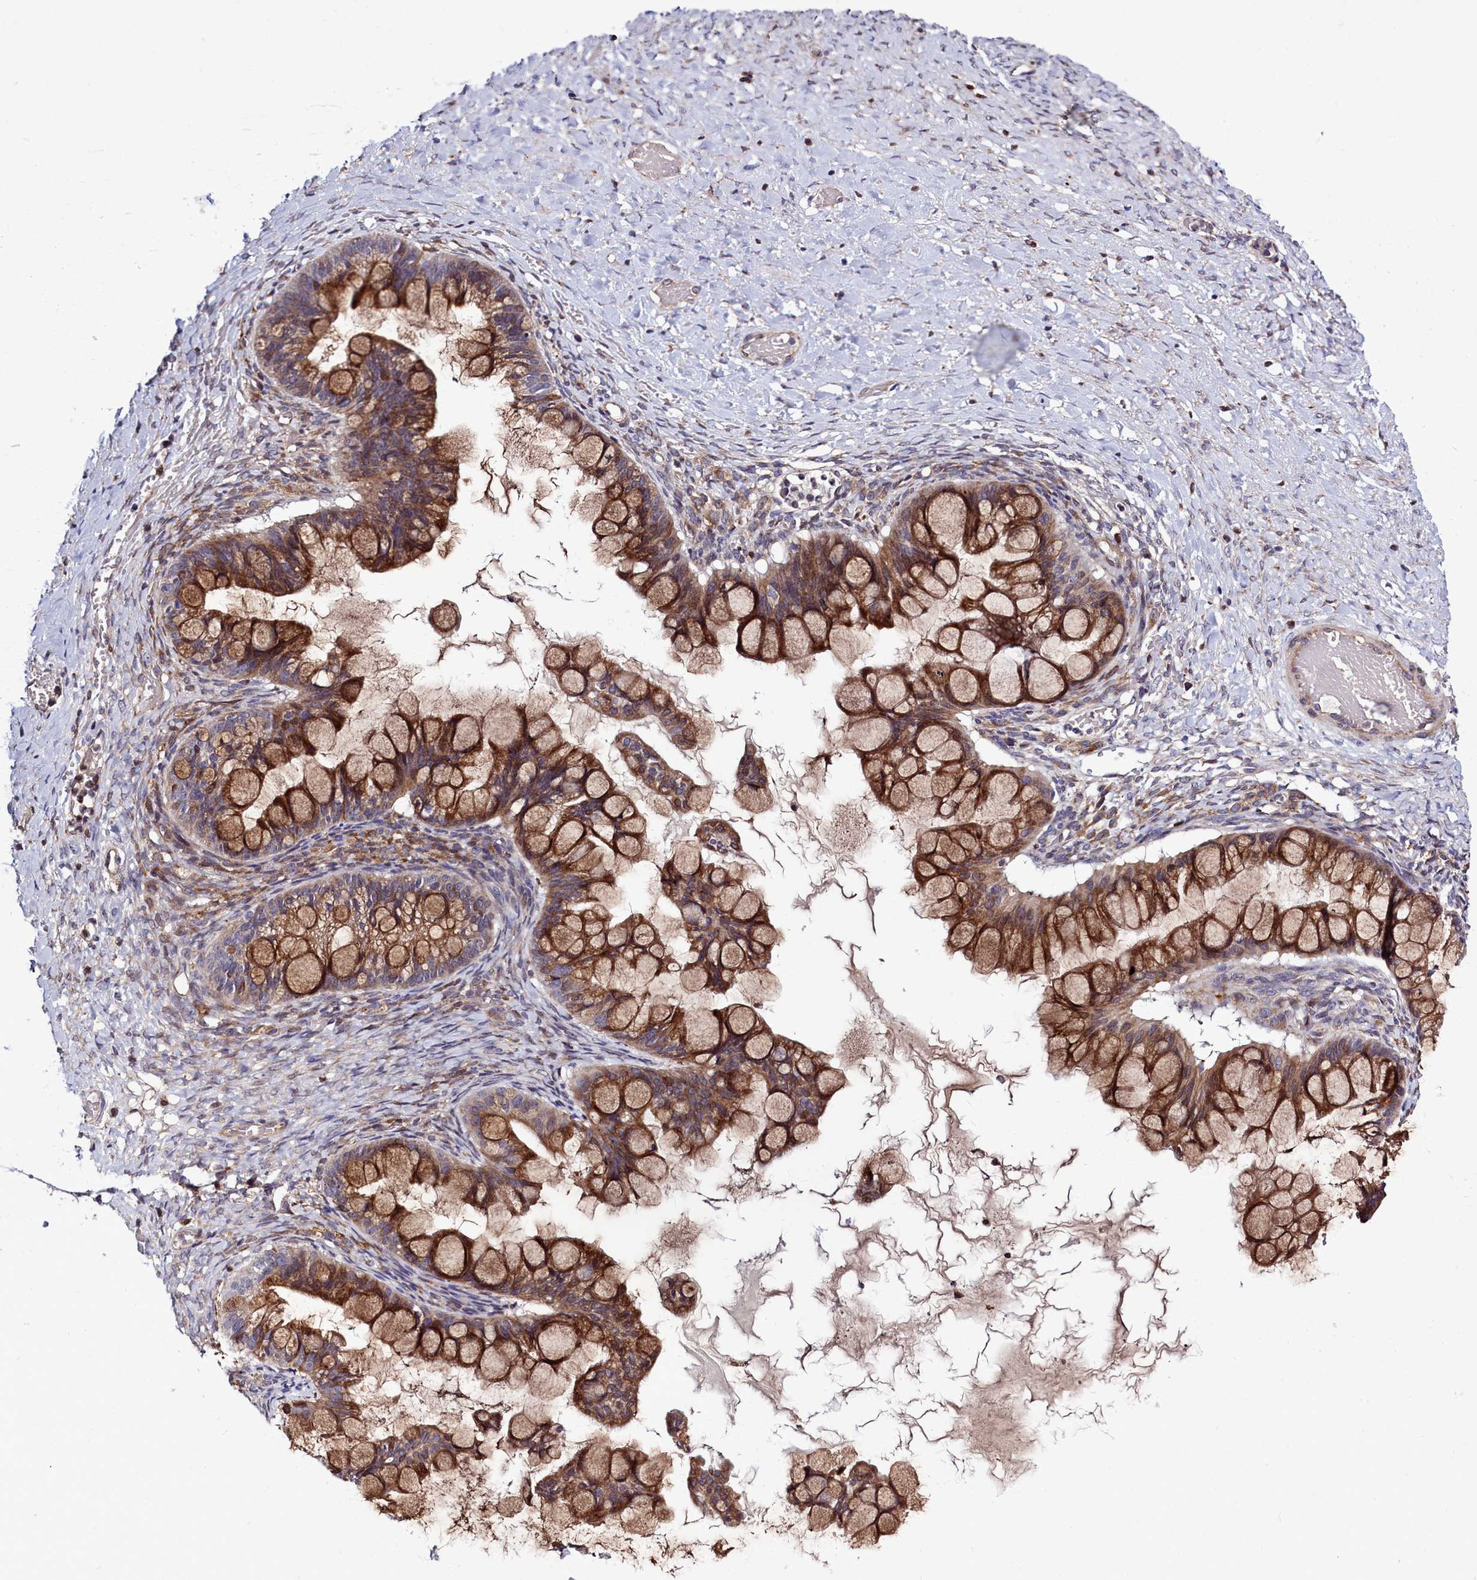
{"staining": {"intensity": "moderate", "quantity": ">75%", "location": "cytoplasmic/membranous"}, "tissue": "ovarian cancer", "cell_type": "Tumor cells", "image_type": "cancer", "snomed": [{"axis": "morphology", "description": "Cystadenocarcinoma, mucinous, NOS"}, {"axis": "topography", "description": "Ovary"}], "caption": "Protein analysis of ovarian cancer tissue demonstrates moderate cytoplasmic/membranous staining in about >75% of tumor cells.", "gene": "RAPGEF4", "patient": {"sex": "female", "age": 73}}